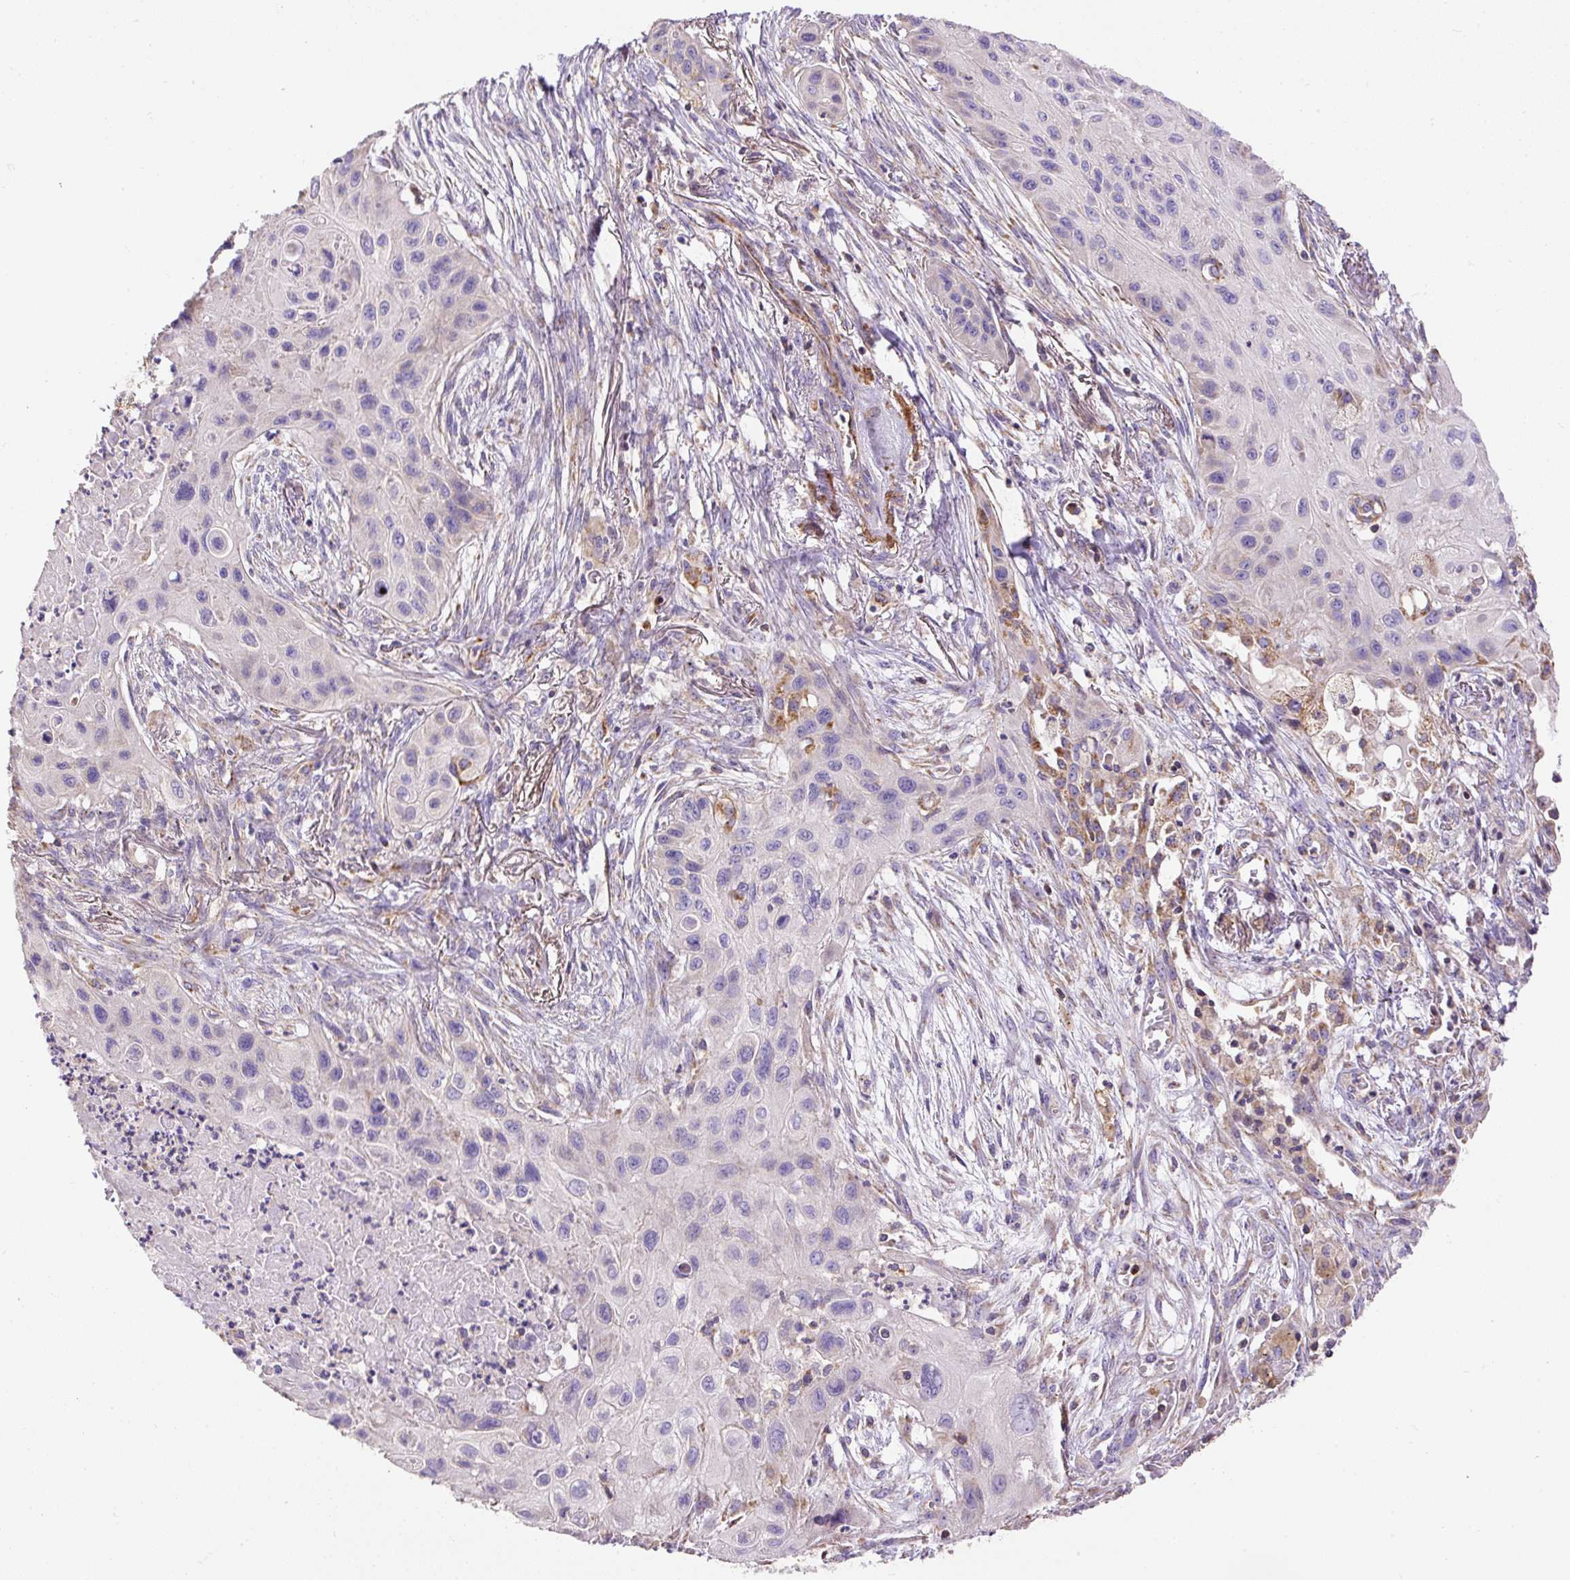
{"staining": {"intensity": "negative", "quantity": "none", "location": "none"}, "tissue": "lung cancer", "cell_type": "Tumor cells", "image_type": "cancer", "snomed": [{"axis": "morphology", "description": "Squamous cell carcinoma, NOS"}, {"axis": "topography", "description": "Lung"}], "caption": "A high-resolution micrograph shows immunohistochemistry (IHC) staining of lung cancer, which exhibits no significant positivity in tumor cells. (DAB immunohistochemistry, high magnification).", "gene": "NDUFAF2", "patient": {"sex": "male", "age": 71}}